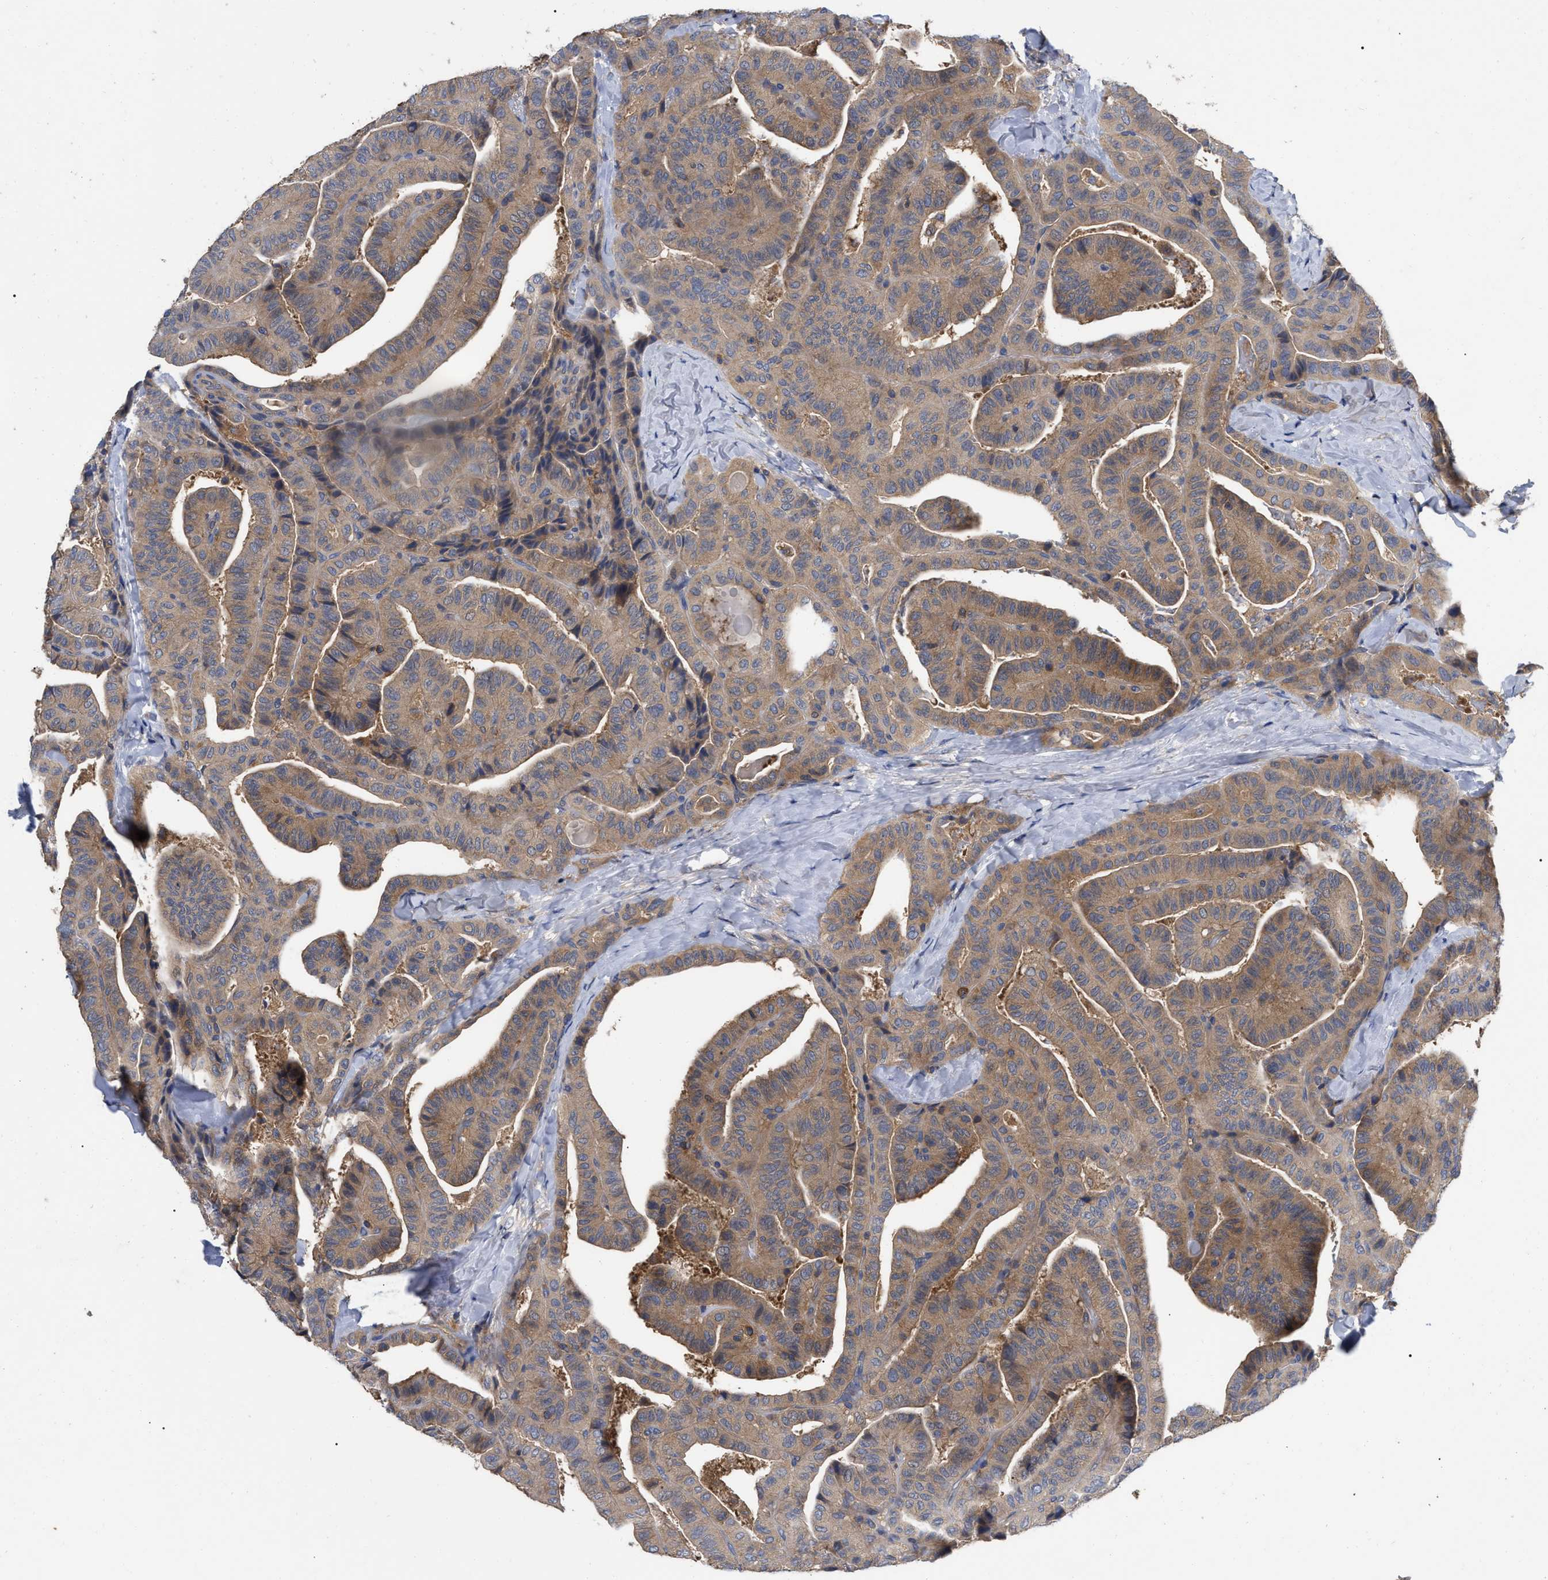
{"staining": {"intensity": "weak", "quantity": ">75%", "location": "cytoplasmic/membranous"}, "tissue": "thyroid cancer", "cell_type": "Tumor cells", "image_type": "cancer", "snomed": [{"axis": "morphology", "description": "Papillary adenocarcinoma, NOS"}, {"axis": "topography", "description": "Thyroid gland"}], "caption": "Human thyroid papillary adenocarcinoma stained with a protein marker shows weak staining in tumor cells.", "gene": "RAP1GDS1", "patient": {"sex": "male", "age": 77}}